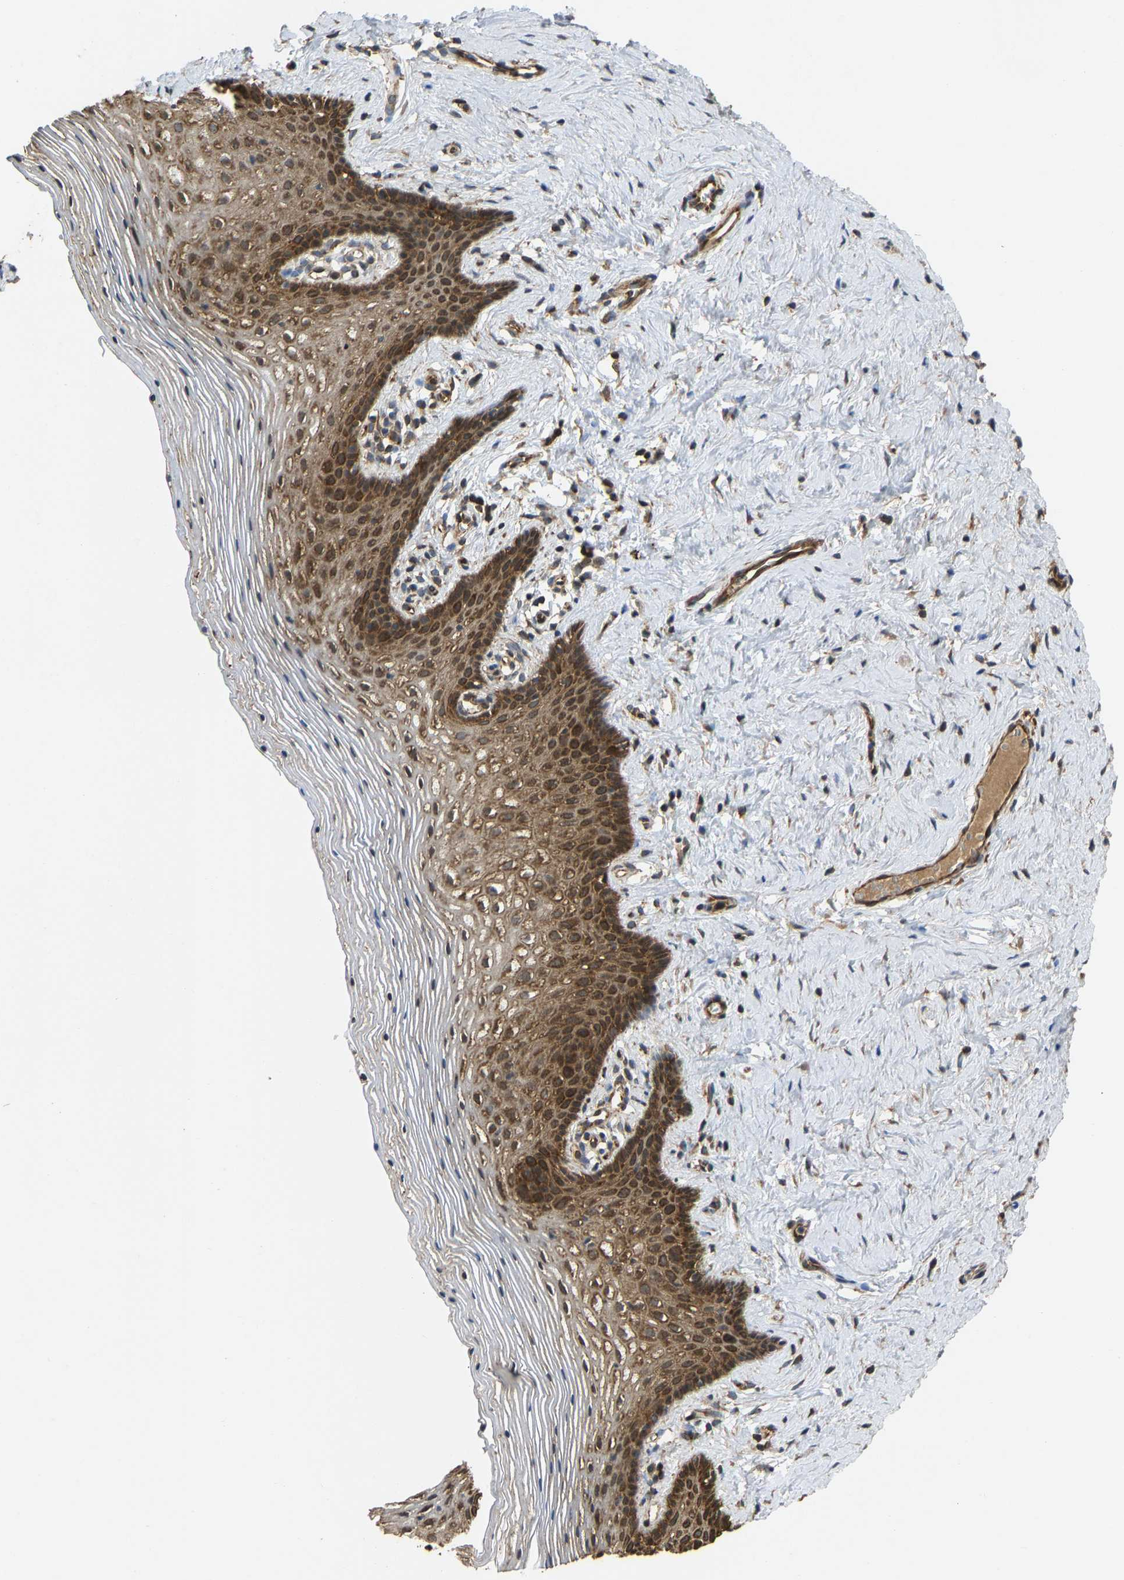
{"staining": {"intensity": "moderate", "quantity": "25%-75%", "location": "cytoplasmic/membranous"}, "tissue": "vagina", "cell_type": "Squamous epithelial cells", "image_type": "normal", "snomed": [{"axis": "morphology", "description": "Normal tissue, NOS"}, {"axis": "topography", "description": "Vagina"}], "caption": "Immunohistochemistry (IHC) histopathology image of normal vagina: vagina stained using IHC exhibits medium levels of moderate protein expression localized specifically in the cytoplasmic/membranous of squamous epithelial cells, appearing as a cytoplasmic/membranous brown color.", "gene": "RASGRF2", "patient": {"sex": "female", "age": 32}}